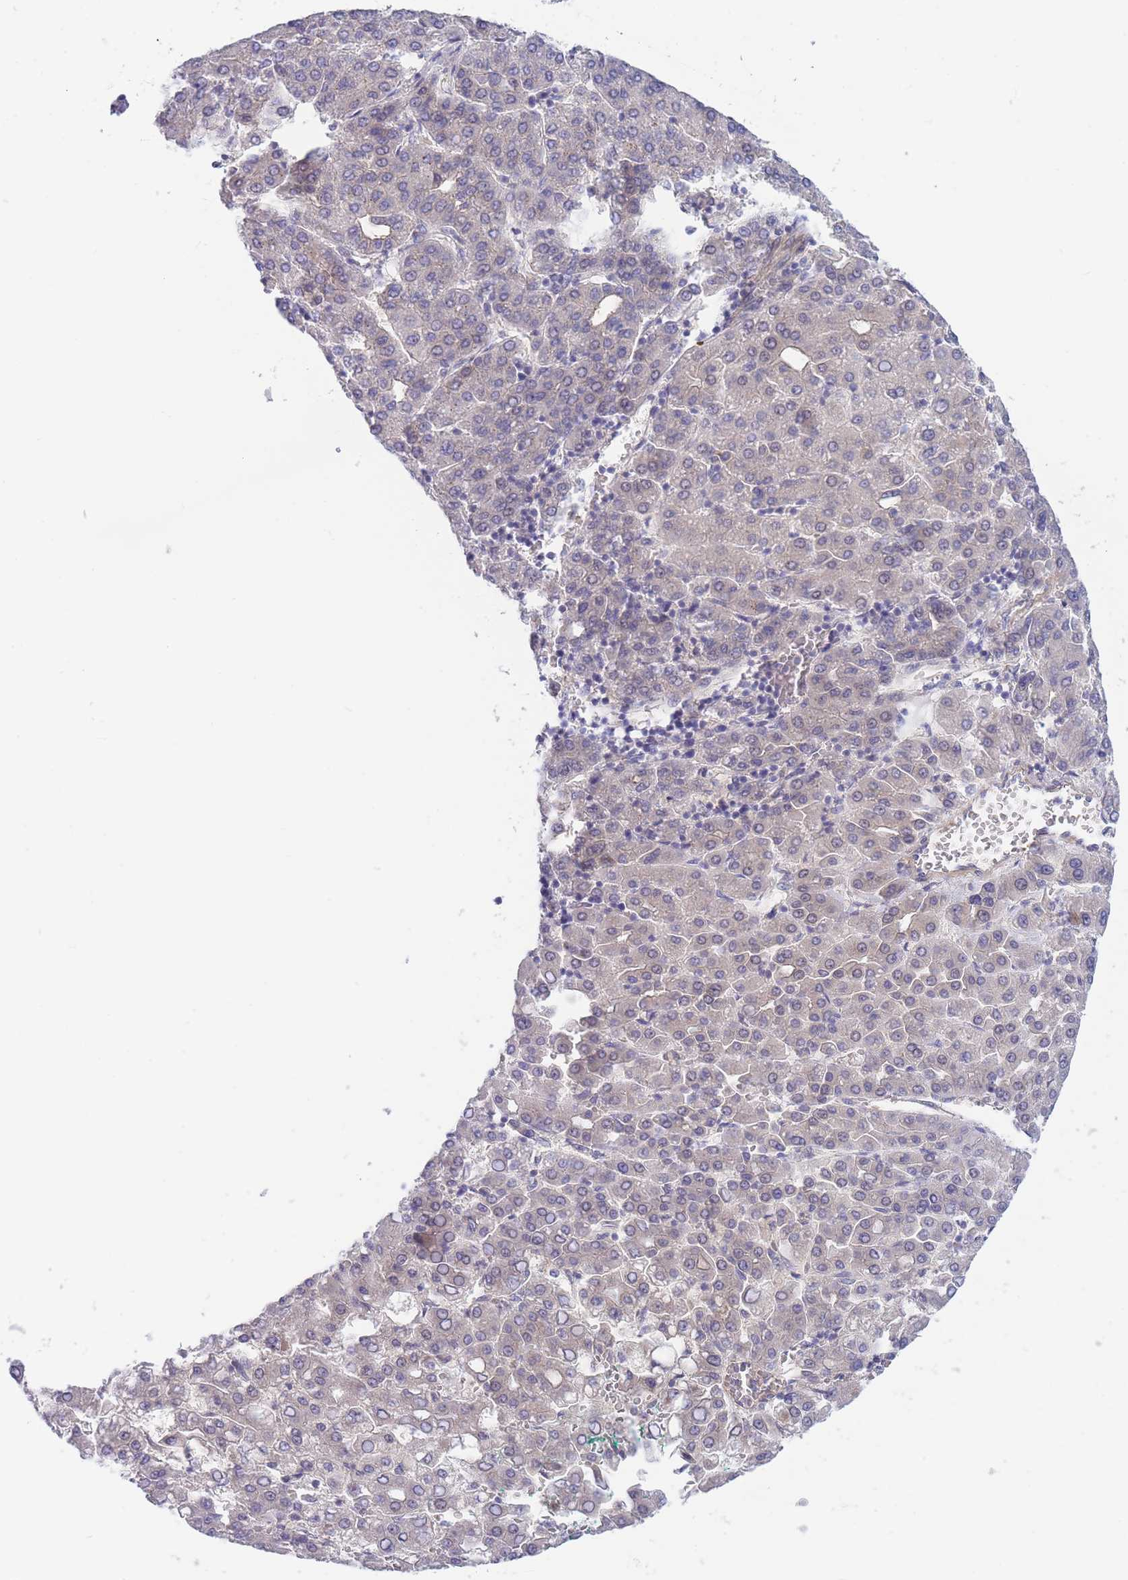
{"staining": {"intensity": "negative", "quantity": "none", "location": "none"}, "tissue": "liver cancer", "cell_type": "Tumor cells", "image_type": "cancer", "snomed": [{"axis": "morphology", "description": "Carcinoma, Hepatocellular, NOS"}, {"axis": "topography", "description": "Liver"}], "caption": "Immunohistochemistry (IHC) micrograph of neoplastic tissue: liver cancer (hepatocellular carcinoma) stained with DAB (3,3'-diaminobenzidine) demonstrates no significant protein positivity in tumor cells.", "gene": "APOL4", "patient": {"sex": "male", "age": 65}}